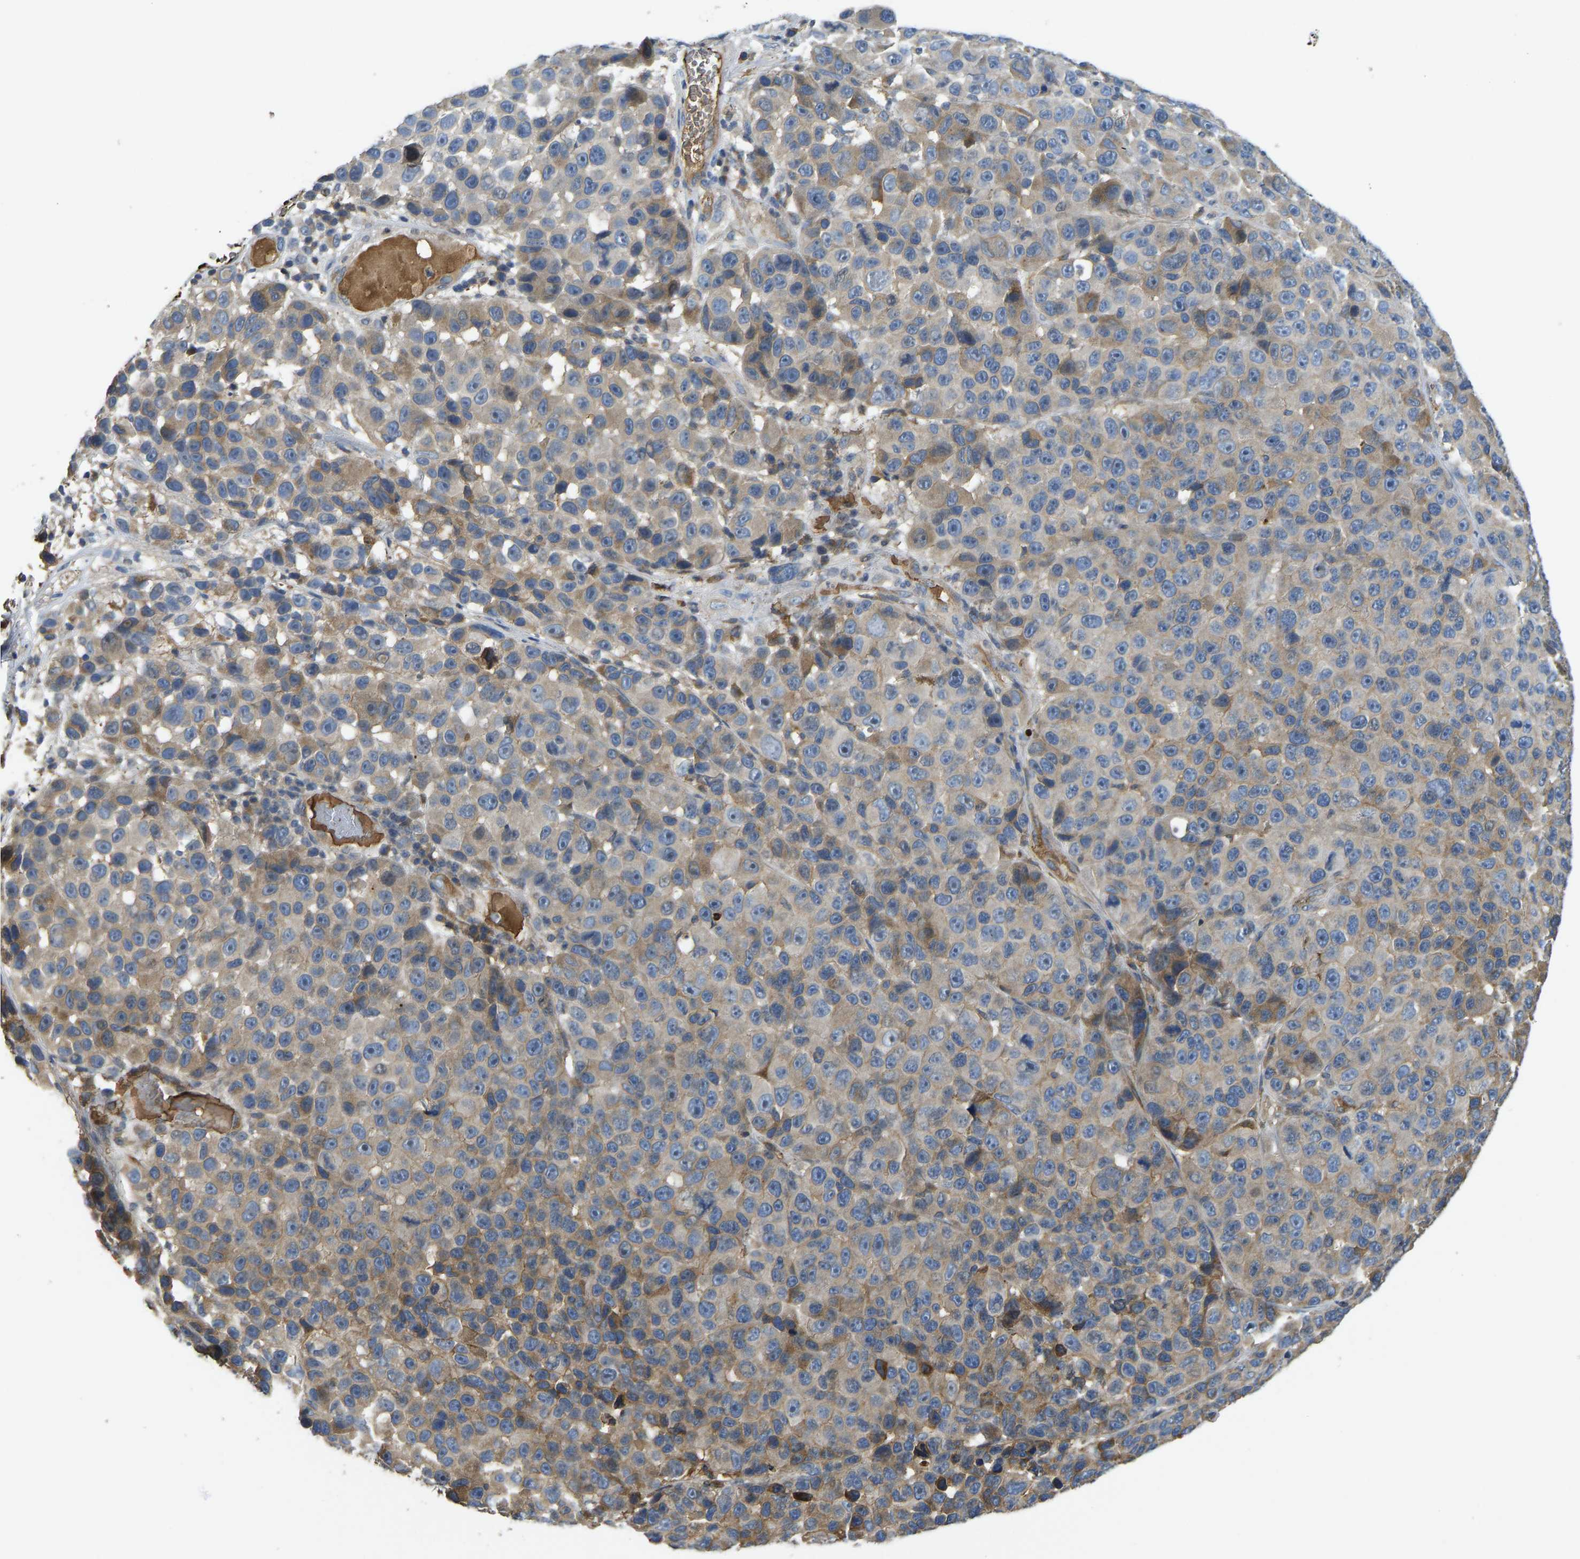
{"staining": {"intensity": "moderate", "quantity": "25%-75%", "location": "cytoplasmic/membranous"}, "tissue": "melanoma", "cell_type": "Tumor cells", "image_type": "cancer", "snomed": [{"axis": "morphology", "description": "Malignant melanoma, NOS"}, {"axis": "topography", "description": "Skin"}], "caption": "Moderate cytoplasmic/membranous expression for a protein is present in about 25%-75% of tumor cells of malignant melanoma using immunohistochemistry (IHC).", "gene": "VCPKMT", "patient": {"sex": "male", "age": 53}}